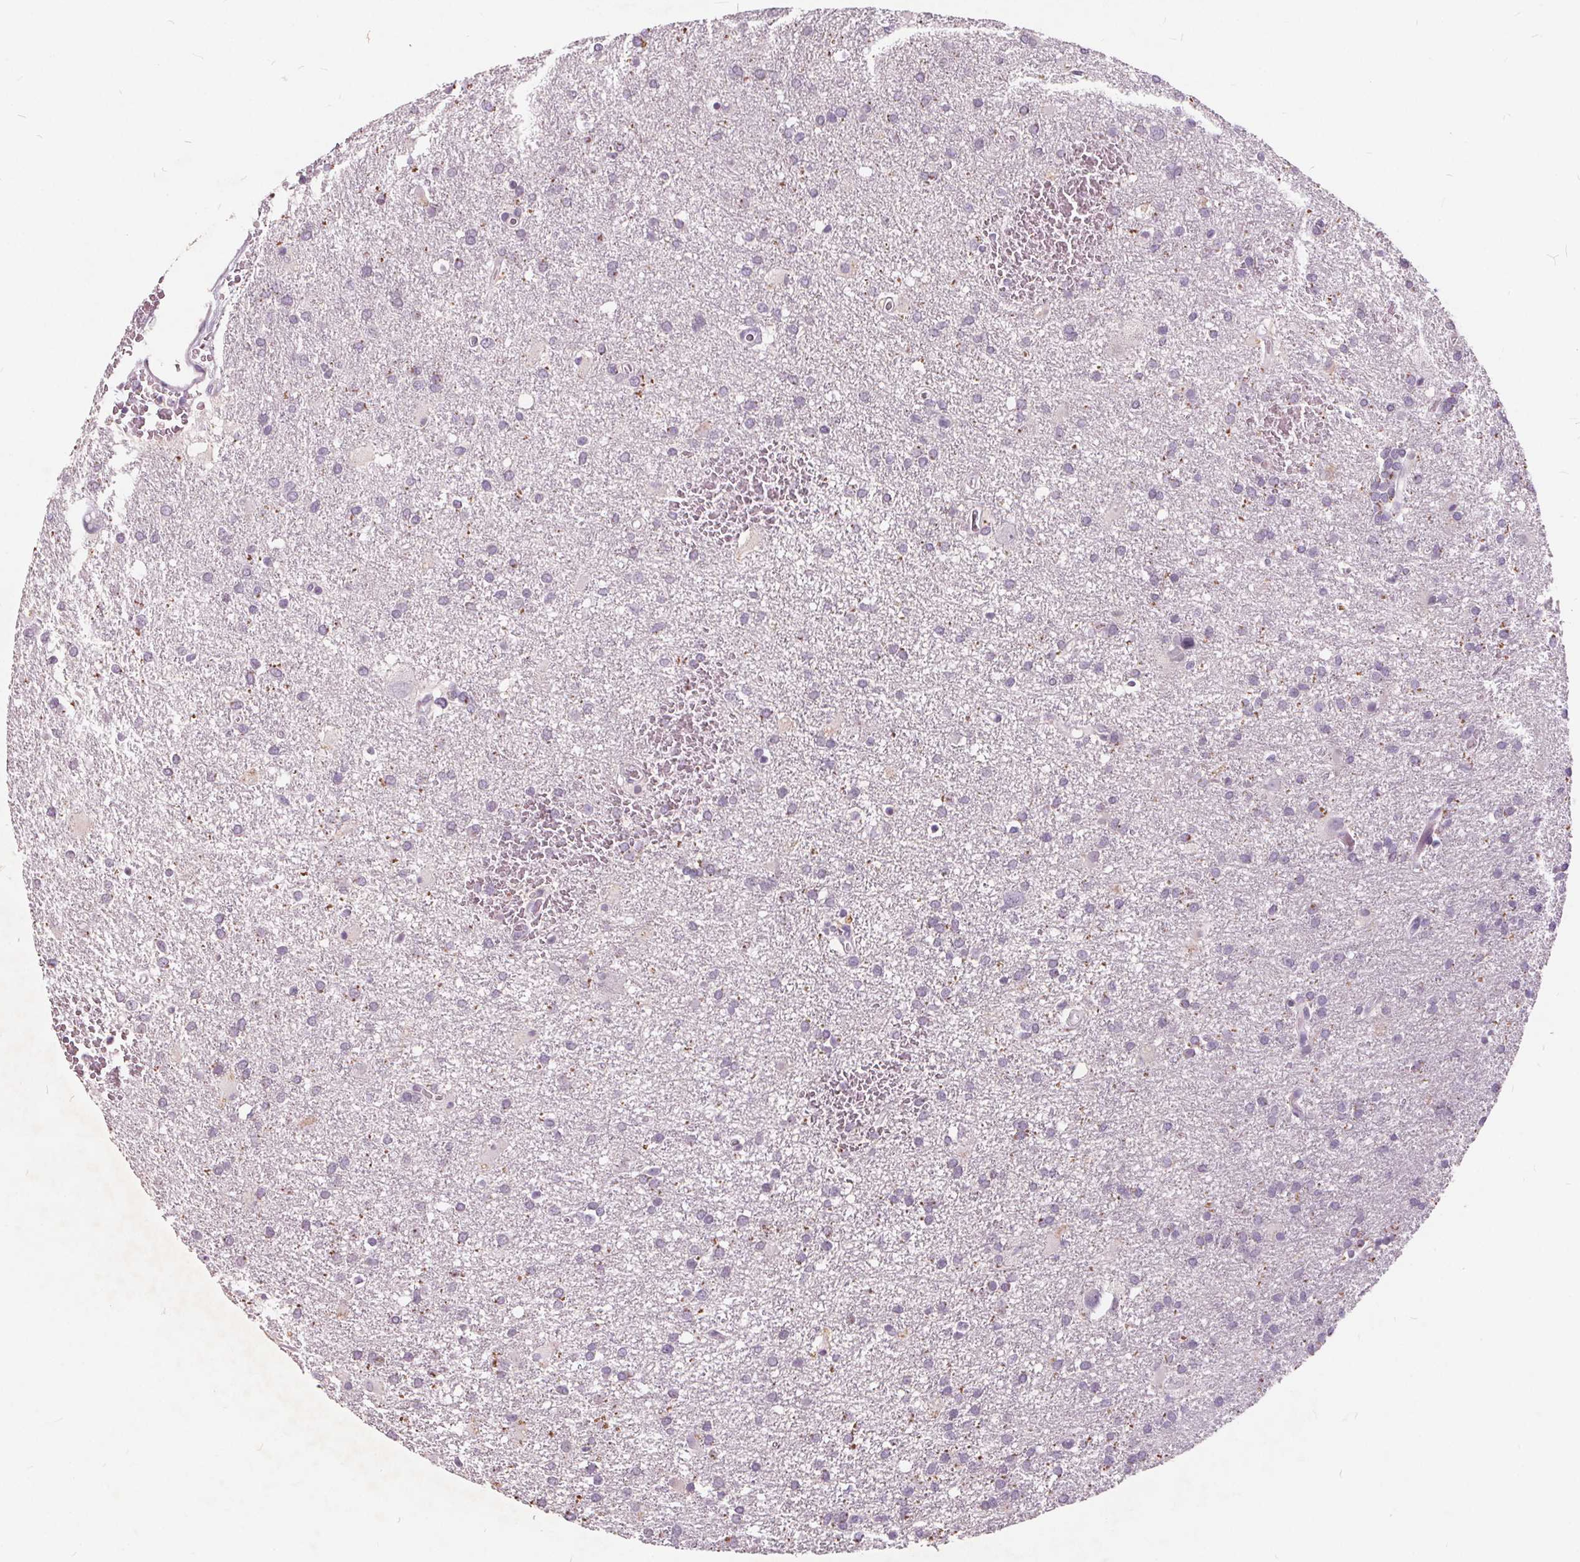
{"staining": {"intensity": "negative", "quantity": "none", "location": "none"}, "tissue": "glioma", "cell_type": "Tumor cells", "image_type": "cancer", "snomed": [{"axis": "morphology", "description": "Glioma, malignant, Low grade"}, {"axis": "topography", "description": "Brain"}], "caption": "An immunohistochemistry photomicrograph of malignant glioma (low-grade) is shown. There is no staining in tumor cells of malignant glioma (low-grade).", "gene": "PLA2G2E", "patient": {"sex": "male", "age": 66}}